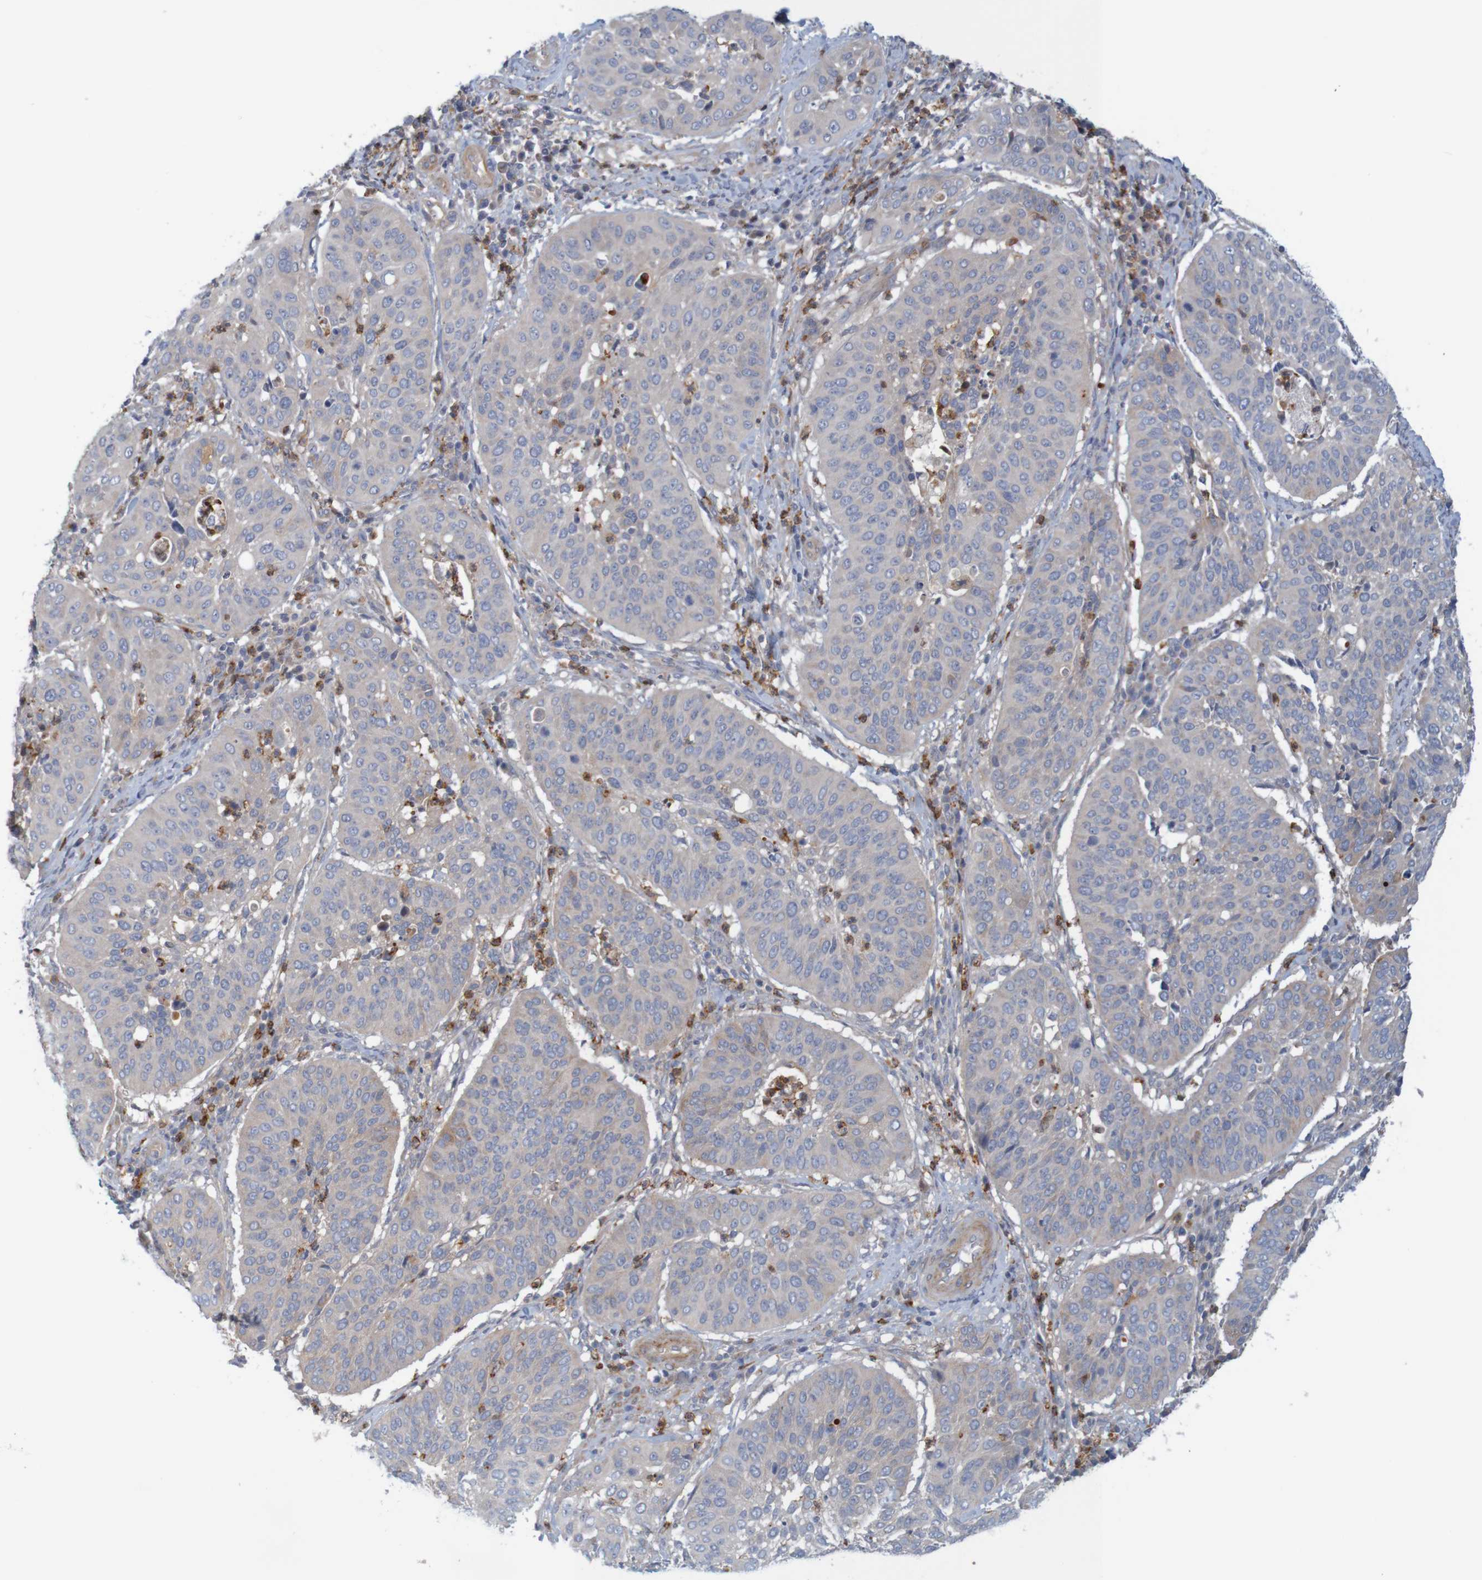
{"staining": {"intensity": "weak", "quantity": "<25%", "location": "cytoplasmic/membranous"}, "tissue": "cervical cancer", "cell_type": "Tumor cells", "image_type": "cancer", "snomed": [{"axis": "morphology", "description": "Normal tissue, NOS"}, {"axis": "morphology", "description": "Squamous cell carcinoma, NOS"}, {"axis": "topography", "description": "Cervix"}], "caption": "Immunohistochemistry (IHC) micrograph of neoplastic tissue: cervical squamous cell carcinoma stained with DAB reveals no significant protein staining in tumor cells.", "gene": "KRT23", "patient": {"sex": "female", "age": 39}}